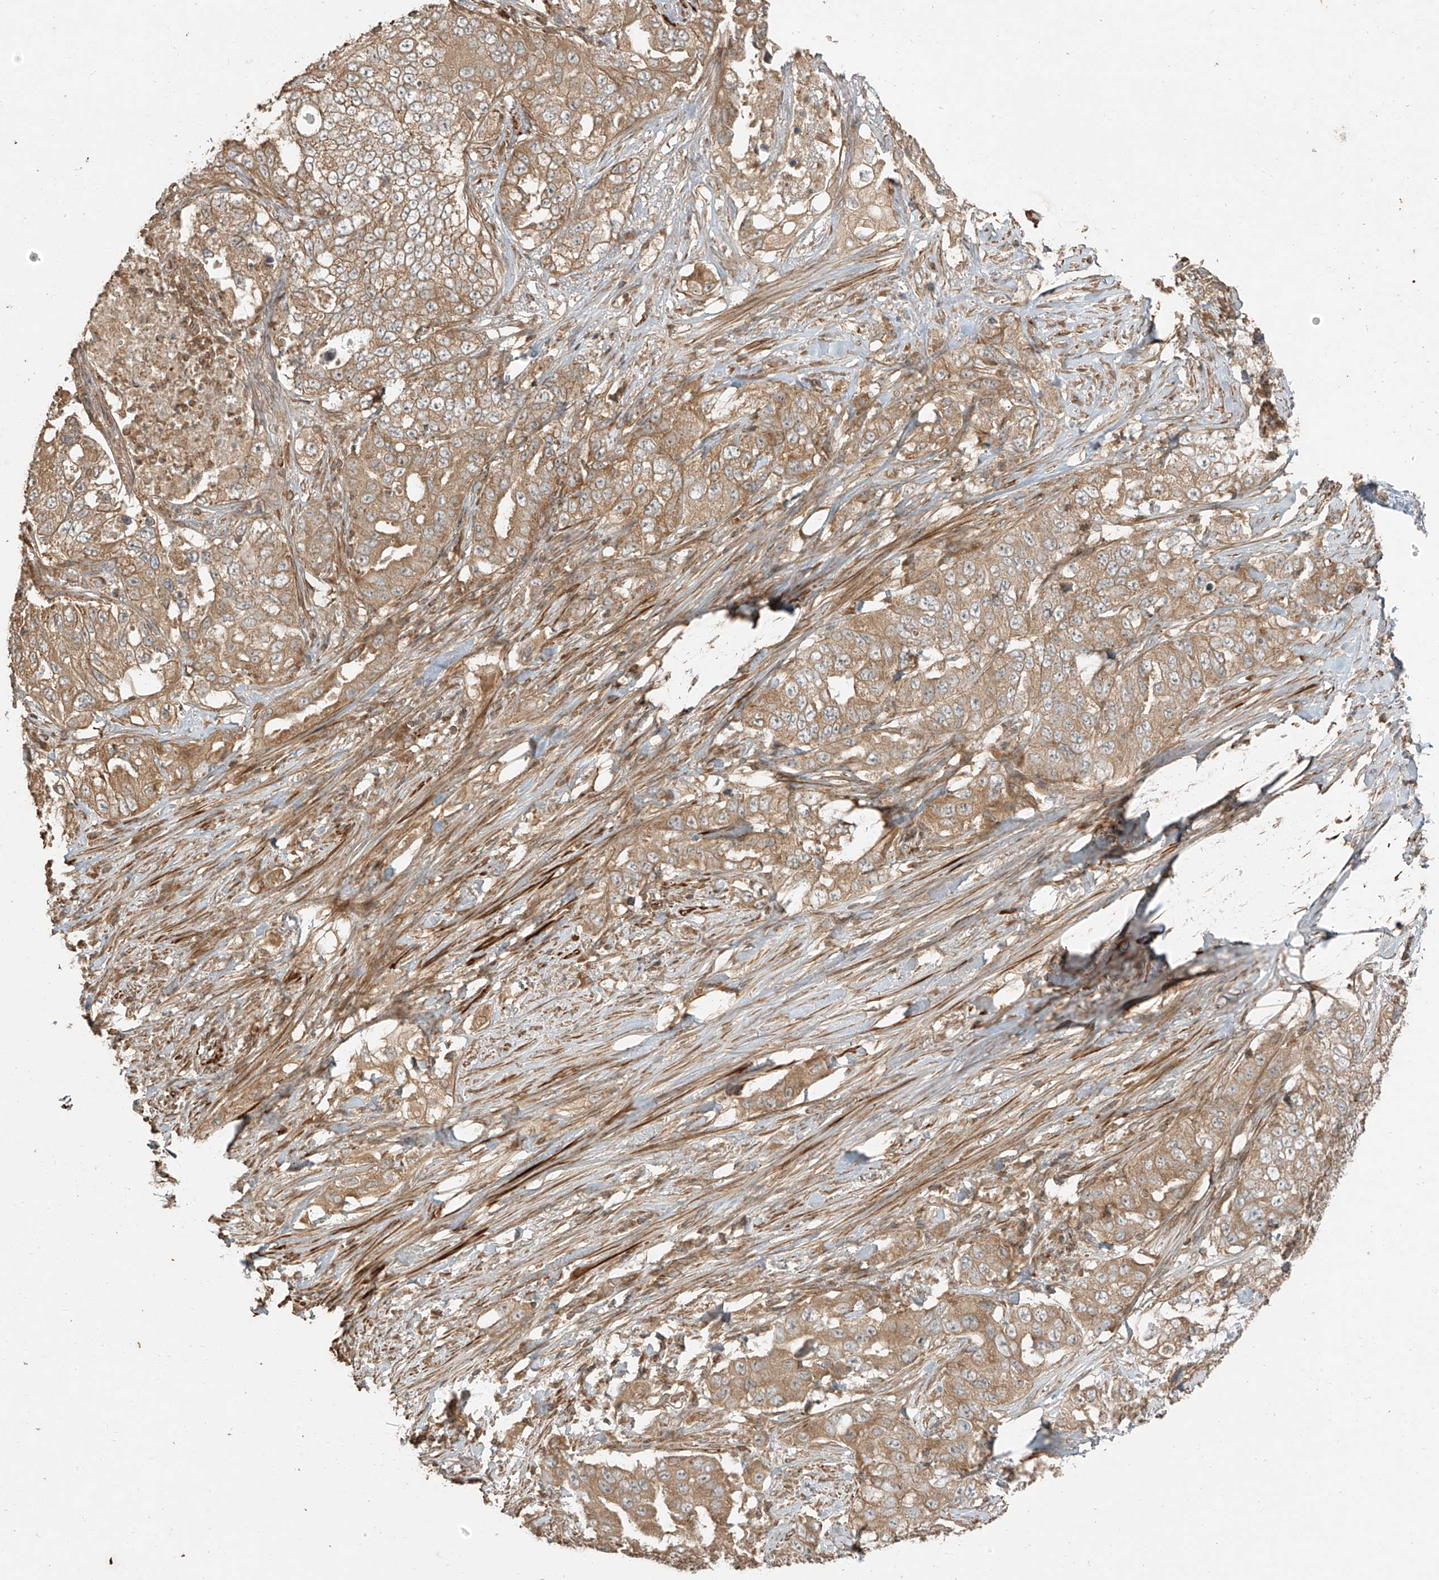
{"staining": {"intensity": "moderate", "quantity": ">75%", "location": "cytoplasmic/membranous"}, "tissue": "lung cancer", "cell_type": "Tumor cells", "image_type": "cancer", "snomed": [{"axis": "morphology", "description": "Adenocarcinoma, NOS"}, {"axis": "topography", "description": "Lung"}], "caption": "DAB (3,3'-diaminobenzidine) immunohistochemical staining of lung cancer (adenocarcinoma) displays moderate cytoplasmic/membranous protein staining in approximately >75% of tumor cells.", "gene": "ANKZF1", "patient": {"sex": "female", "age": 51}}